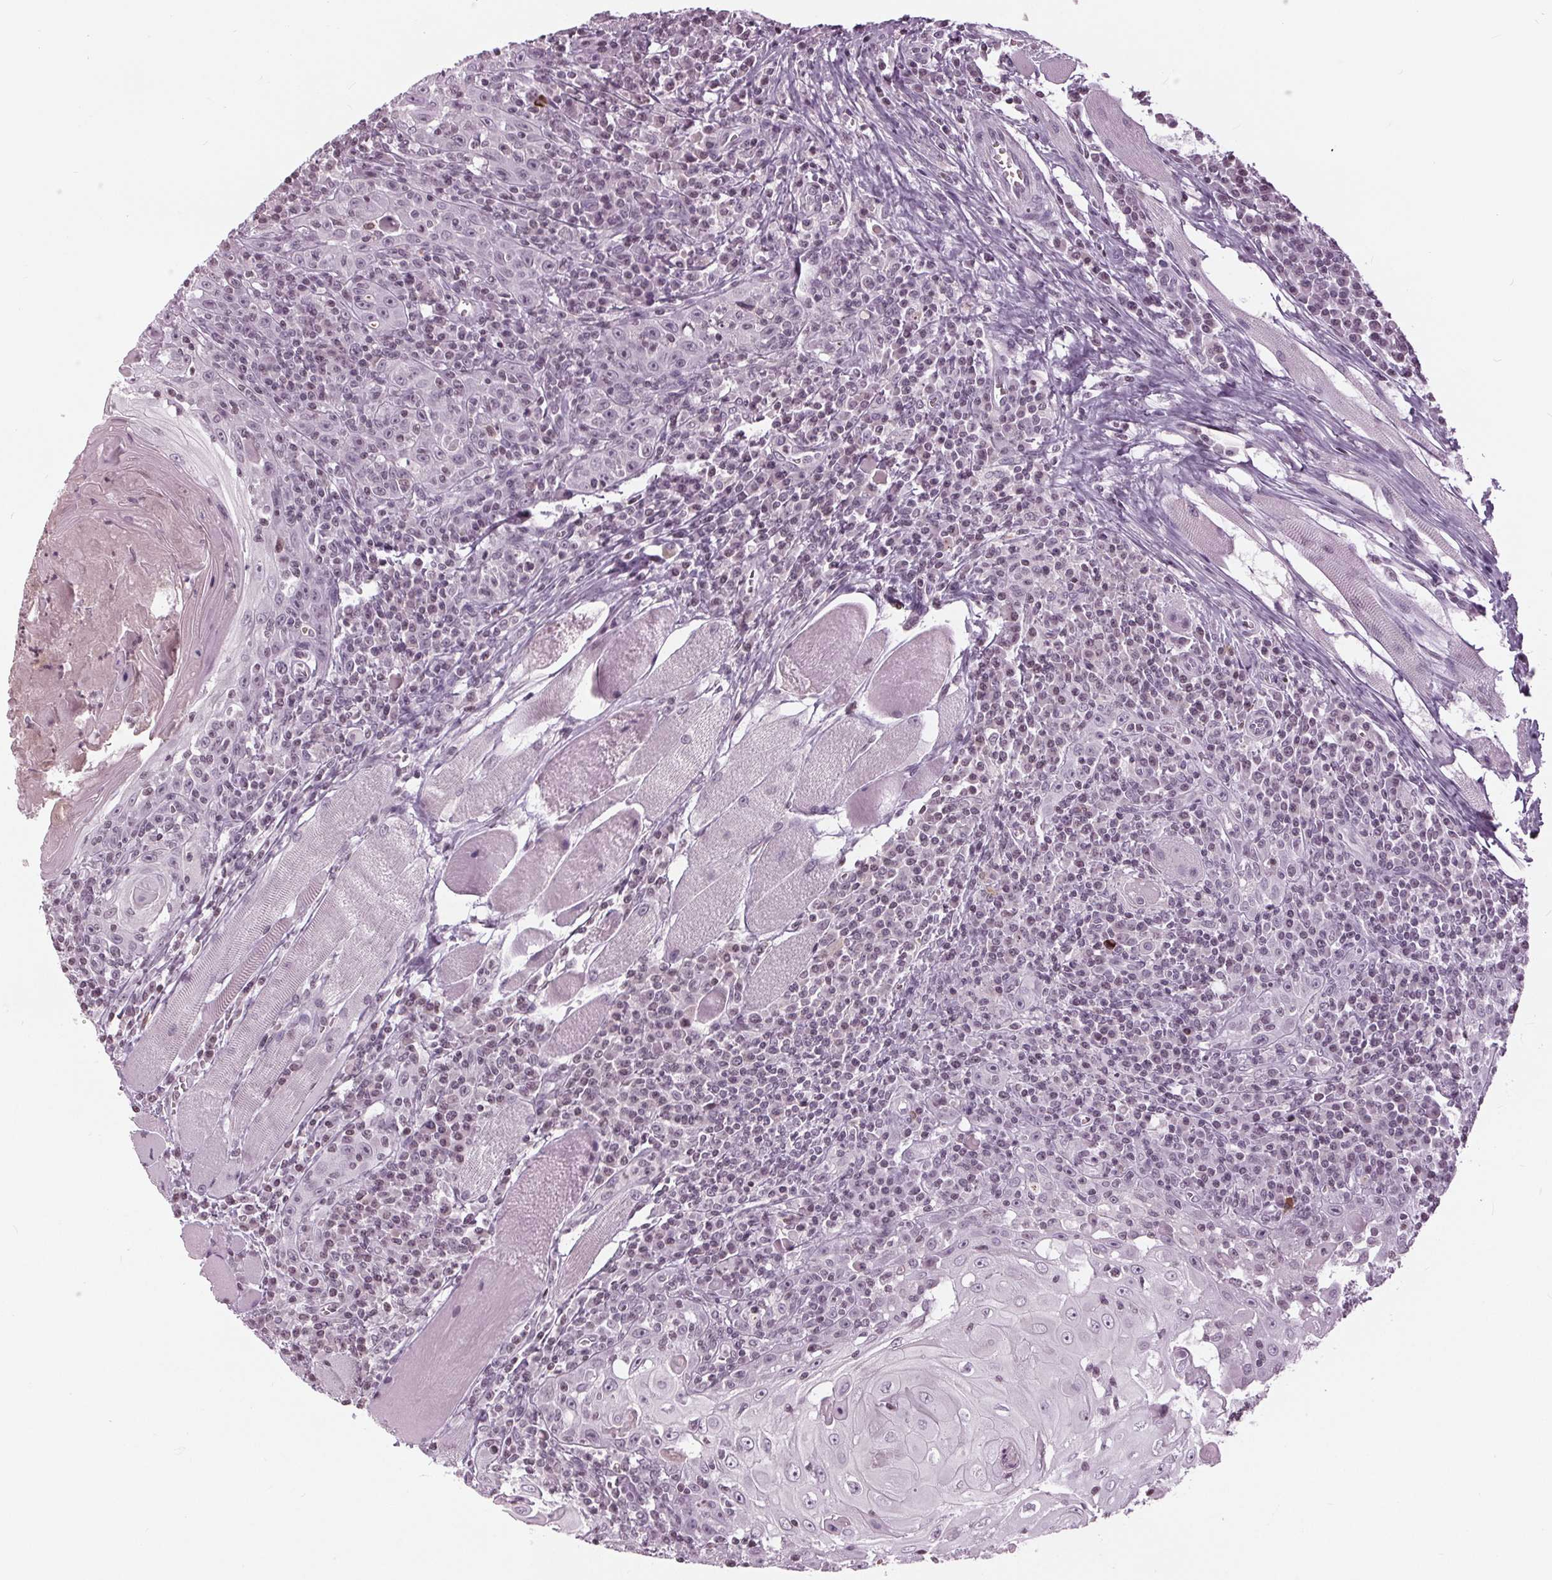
{"staining": {"intensity": "weak", "quantity": "<25%", "location": "nuclear"}, "tissue": "head and neck cancer", "cell_type": "Tumor cells", "image_type": "cancer", "snomed": [{"axis": "morphology", "description": "Squamous cell carcinoma, NOS"}, {"axis": "topography", "description": "Head-Neck"}], "caption": "DAB (3,3'-diaminobenzidine) immunohistochemical staining of head and neck squamous cell carcinoma reveals no significant staining in tumor cells.", "gene": "SLC9A4", "patient": {"sex": "male", "age": 52}}